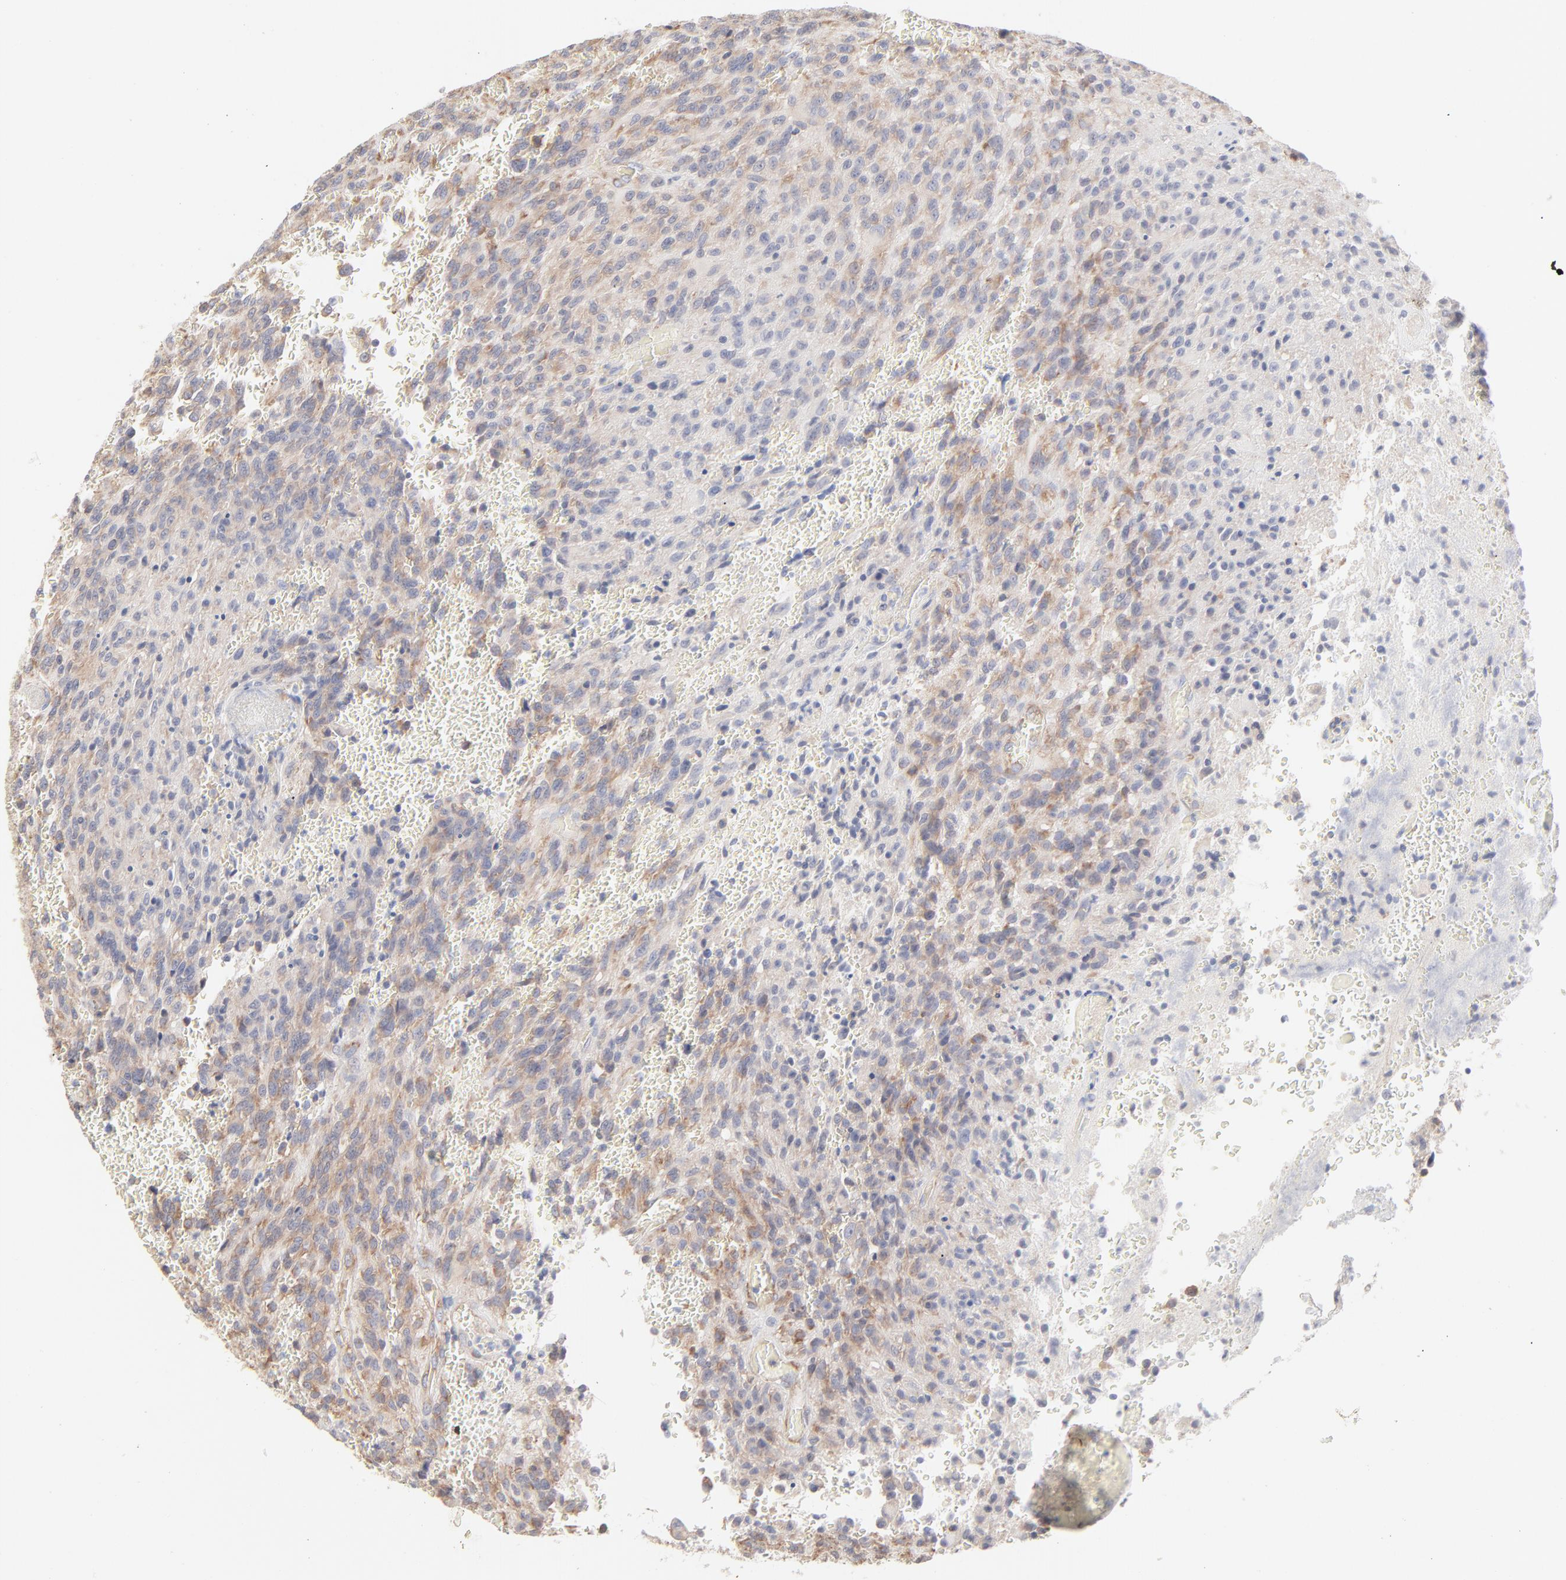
{"staining": {"intensity": "moderate", "quantity": "25%-75%", "location": "cytoplasmic/membranous"}, "tissue": "glioma", "cell_type": "Tumor cells", "image_type": "cancer", "snomed": [{"axis": "morphology", "description": "Normal tissue, NOS"}, {"axis": "morphology", "description": "Glioma, malignant, High grade"}, {"axis": "topography", "description": "Cerebral cortex"}], "caption": "Human malignant high-grade glioma stained for a protein (brown) exhibits moderate cytoplasmic/membranous positive expression in approximately 25%-75% of tumor cells.", "gene": "RPS21", "patient": {"sex": "male", "age": 56}}